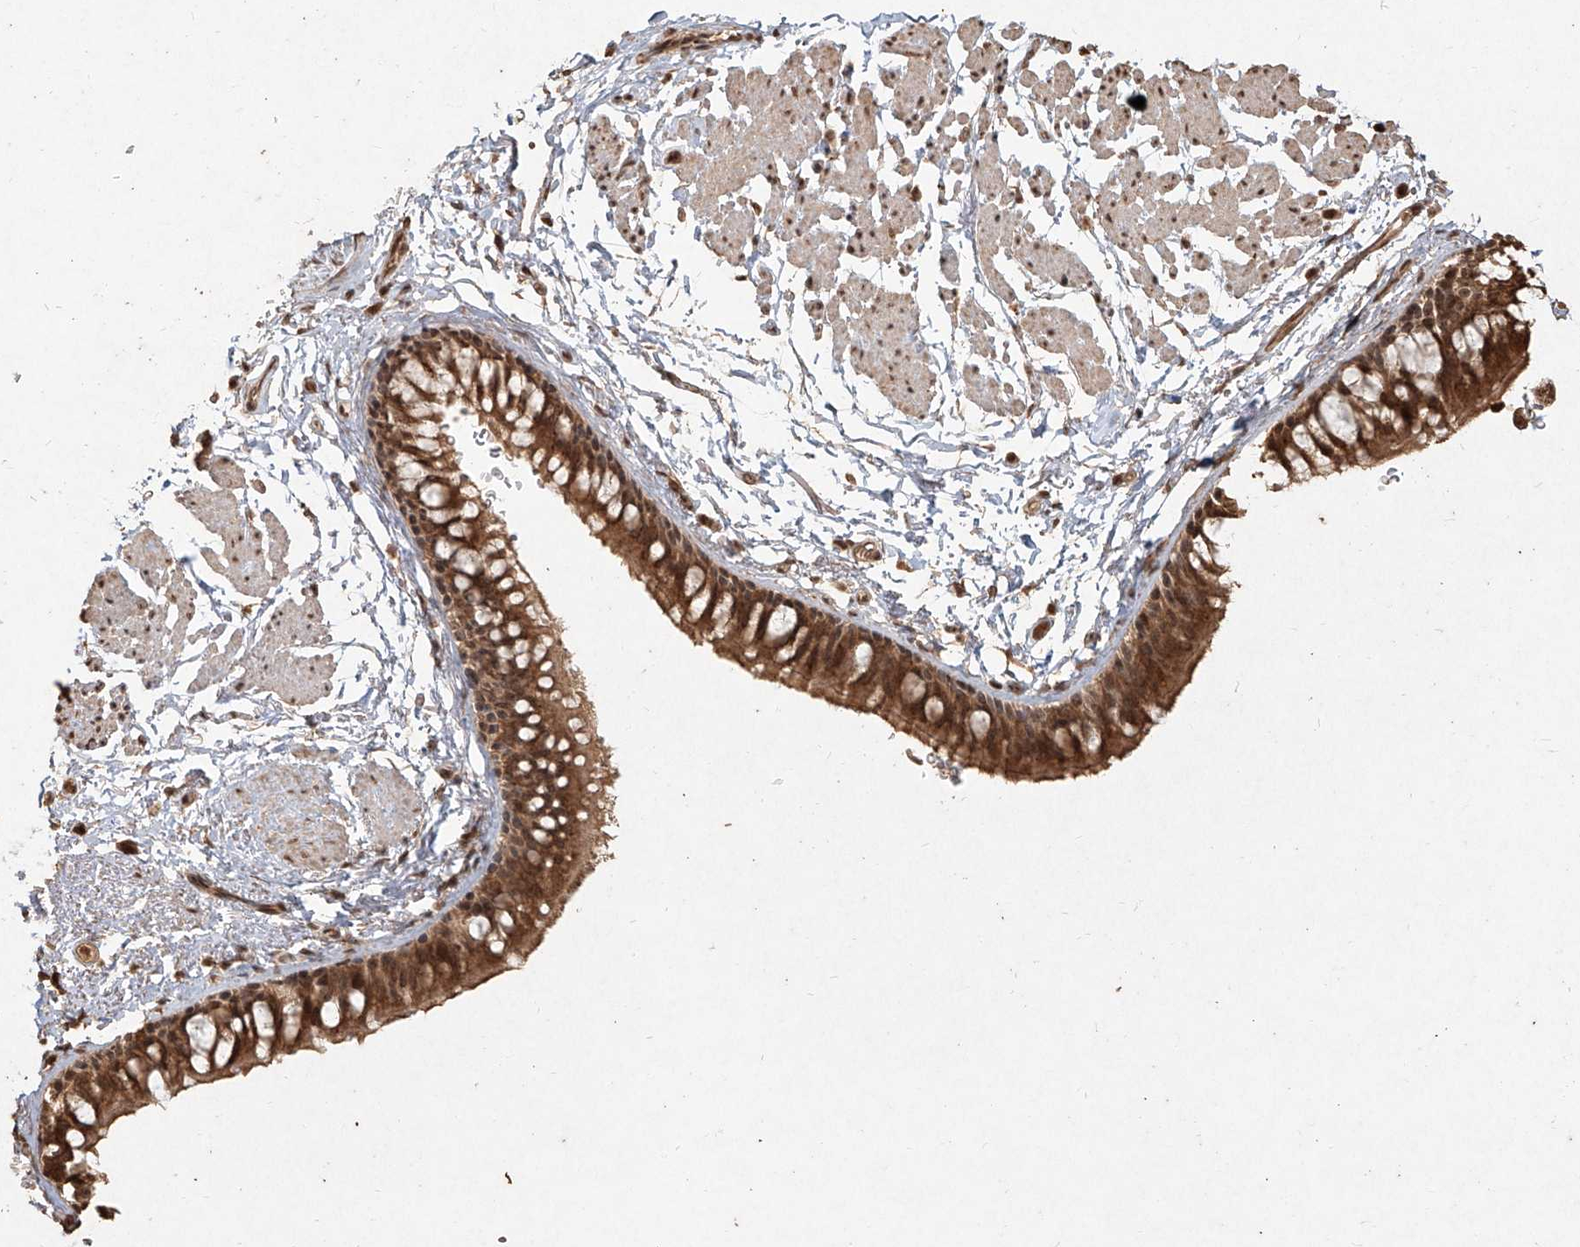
{"staining": {"intensity": "moderate", "quantity": ">75%", "location": "cytoplasmic/membranous,nuclear"}, "tissue": "bronchus", "cell_type": "Respiratory epithelial cells", "image_type": "normal", "snomed": [{"axis": "morphology", "description": "Normal tissue, NOS"}, {"axis": "topography", "description": "Cartilage tissue"}, {"axis": "topography", "description": "Bronchus"}], "caption": "Bronchus stained with DAB IHC displays medium levels of moderate cytoplasmic/membranous,nuclear staining in about >75% of respiratory epithelial cells.", "gene": "UBE2K", "patient": {"sex": "female", "age": 73}}